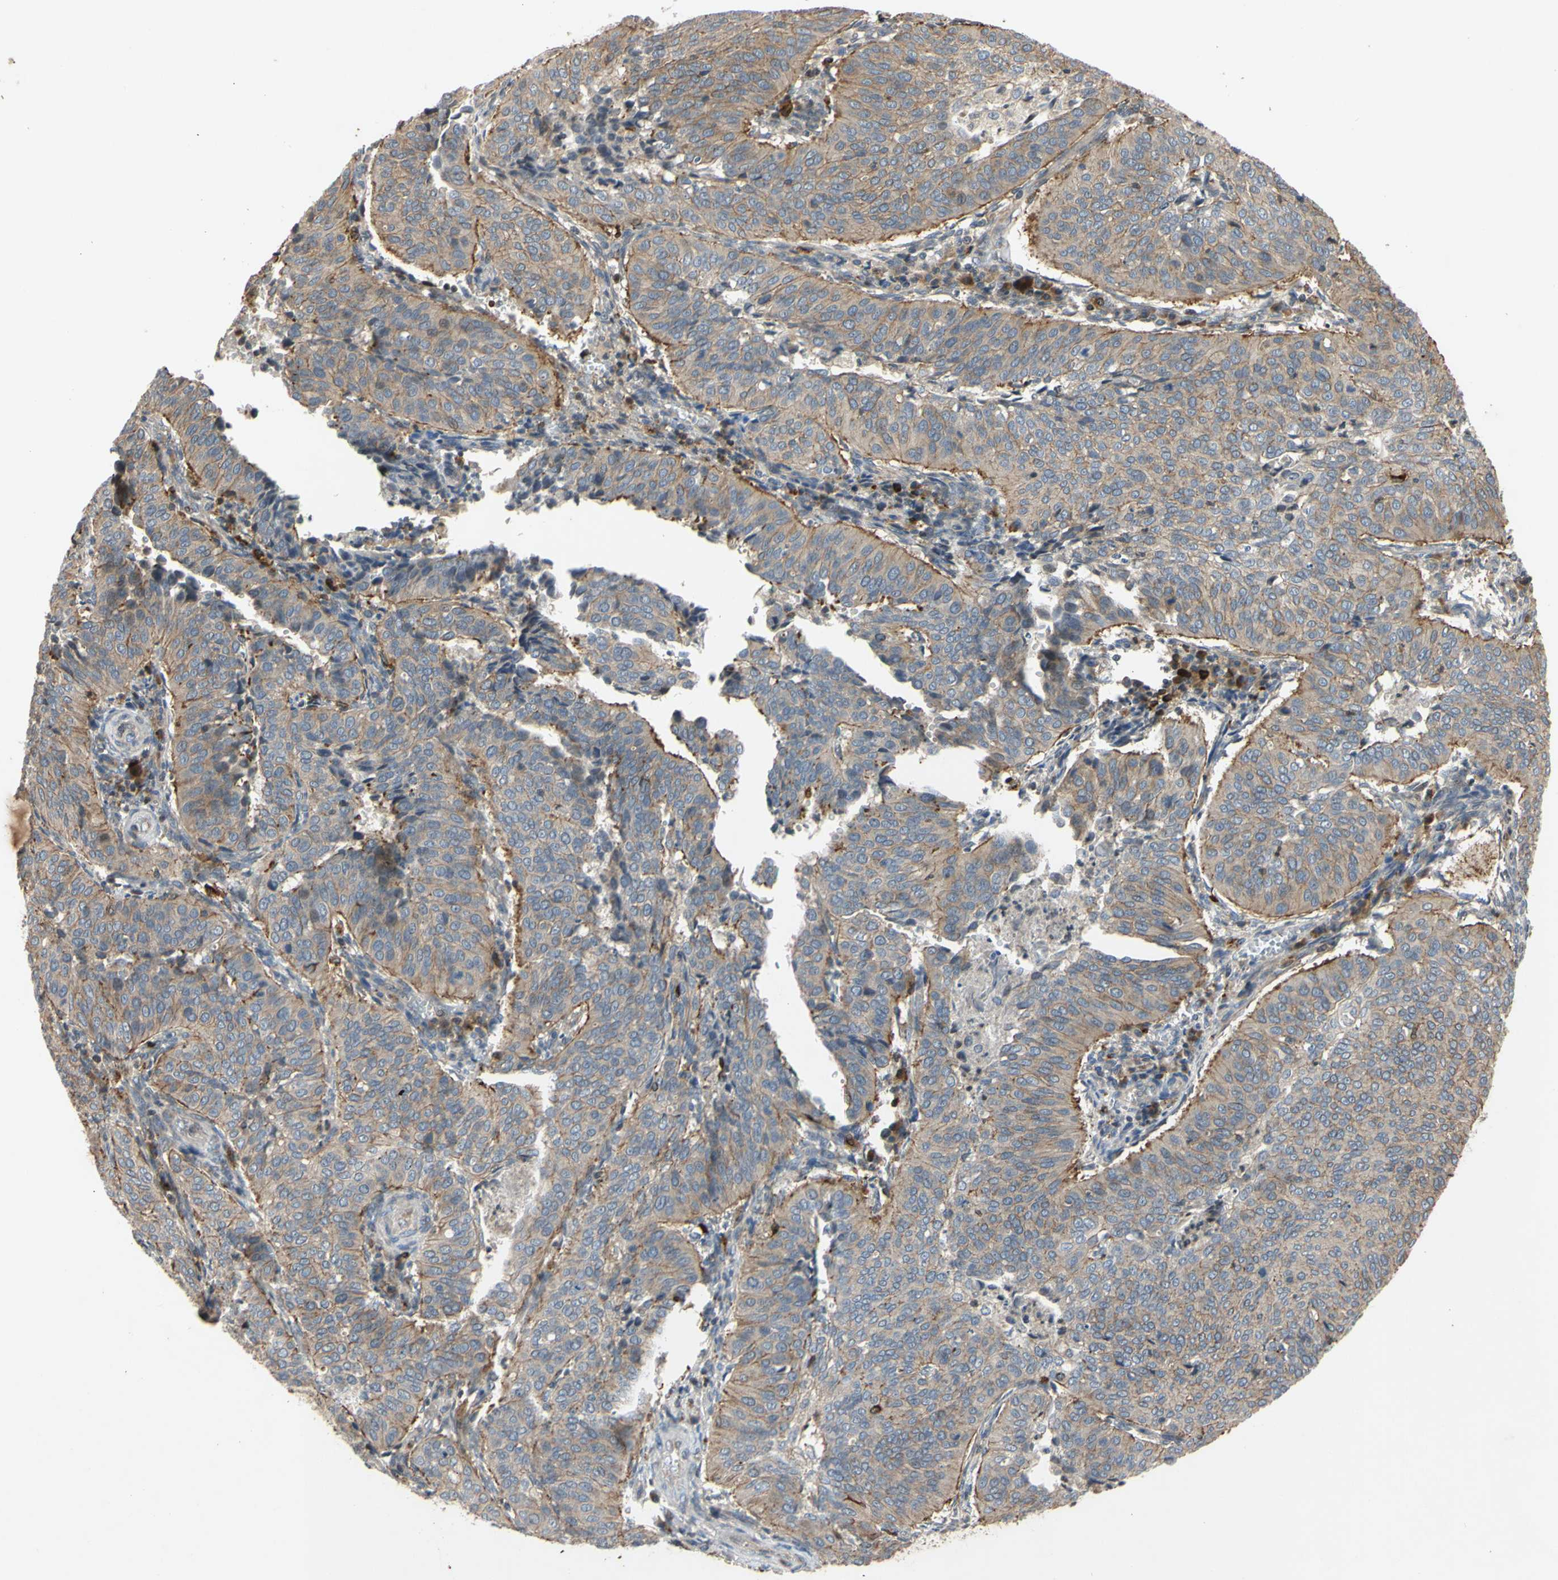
{"staining": {"intensity": "moderate", "quantity": ">75%", "location": "cytoplasmic/membranous"}, "tissue": "cervical cancer", "cell_type": "Tumor cells", "image_type": "cancer", "snomed": [{"axis": "morphology", "description": "Normal tissue, NOS"}, {"axis": "morphology", "description": "Squamous cell carcinoma, NOS"}, {"axis": "topography", "description": "Cervix"}], "caption": "An immunohistochemistry (IHC) image of tumor tissue is shown. Protein staining in brown highlights moderate cytoplasmic/membranous positivity in cervical cancer within tumor cells.", "gene": "PLXNA2", "patient": {"sex": "female", "age": 39}}